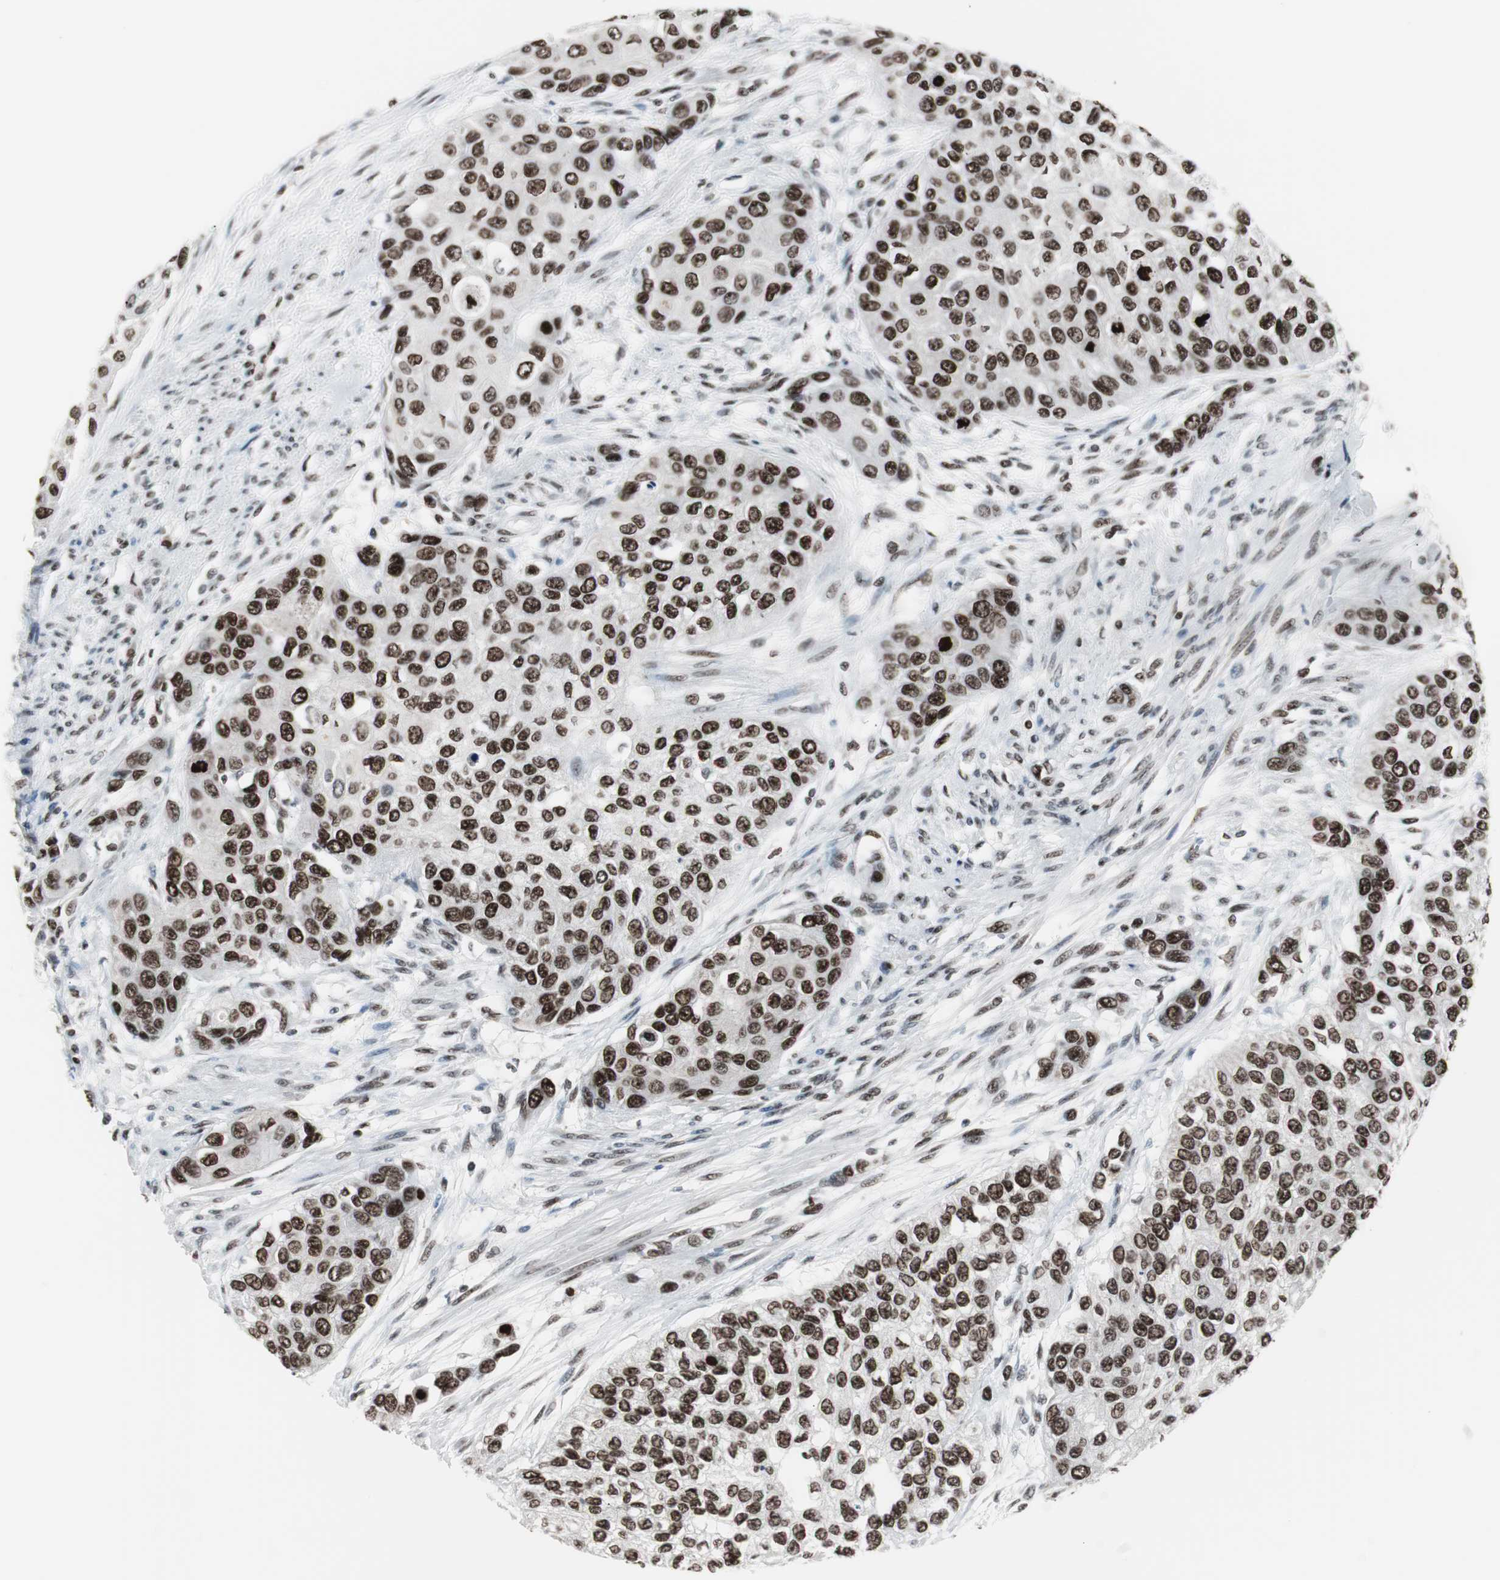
{"staining": {"intensity": "strong", "quantity": ">75%", "location": "nuclear"}, "tissue": "urothelial cancer", "cell_type": "Tumor cells", "image_type": "cancer", "snomed": [{"axis": "morphology", "description": "Urothelial carcinoma, High grade"}, {"axis": "topography", "description": "Urinary bladder"}], "caption": "The immunohistochemical stain labels strong nuclear staining in tumor cells of urothelial cancer tissue.", "gene": "XRCC1", "patient": {"sex": "female", "age": 56}}